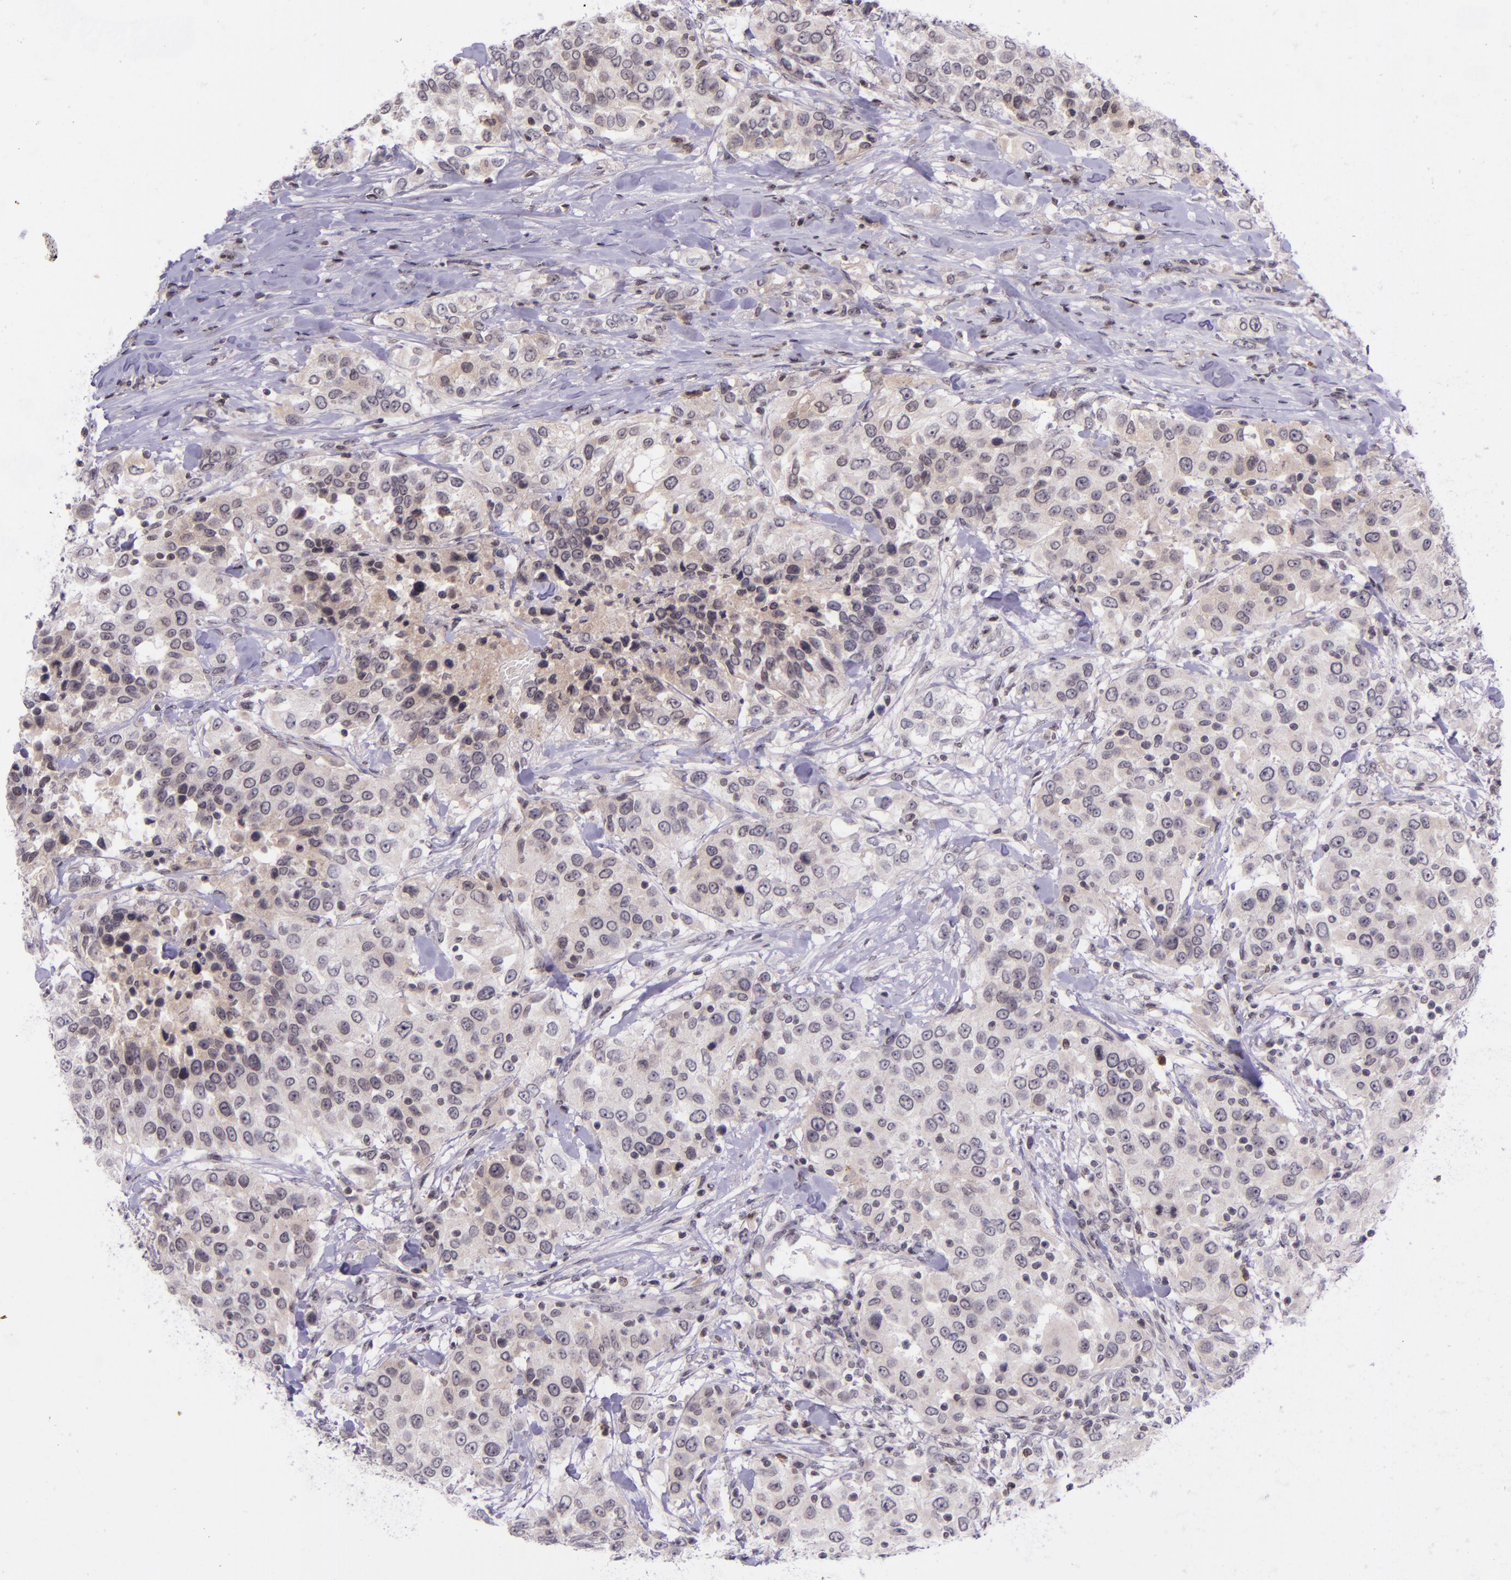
{"staining": {"intensity": "weak", "quantity": "25%-75%", "location": "cytoplasmic/membranous"}, "tissue": "urothelial cancer", "cell_type": "Tumor cells", "image_type": "cancer", "snomed": [{"axis": "morphology", "description": "Urothelial carcinoma, High grade"}, {"axis": "topography", "description": "Urinary bladder"}], "caption": "High-magnification brightfield microscopy of urothelial cancer stained with DAB (brown) and counterstained with hematoxylin (blue). tumor cells exhibit weak cytoplasmic/membranous expression is appreciated in about25%-75% of cells.", "gene": "SELL", "patient": {"sex": "female", "age": 80}}